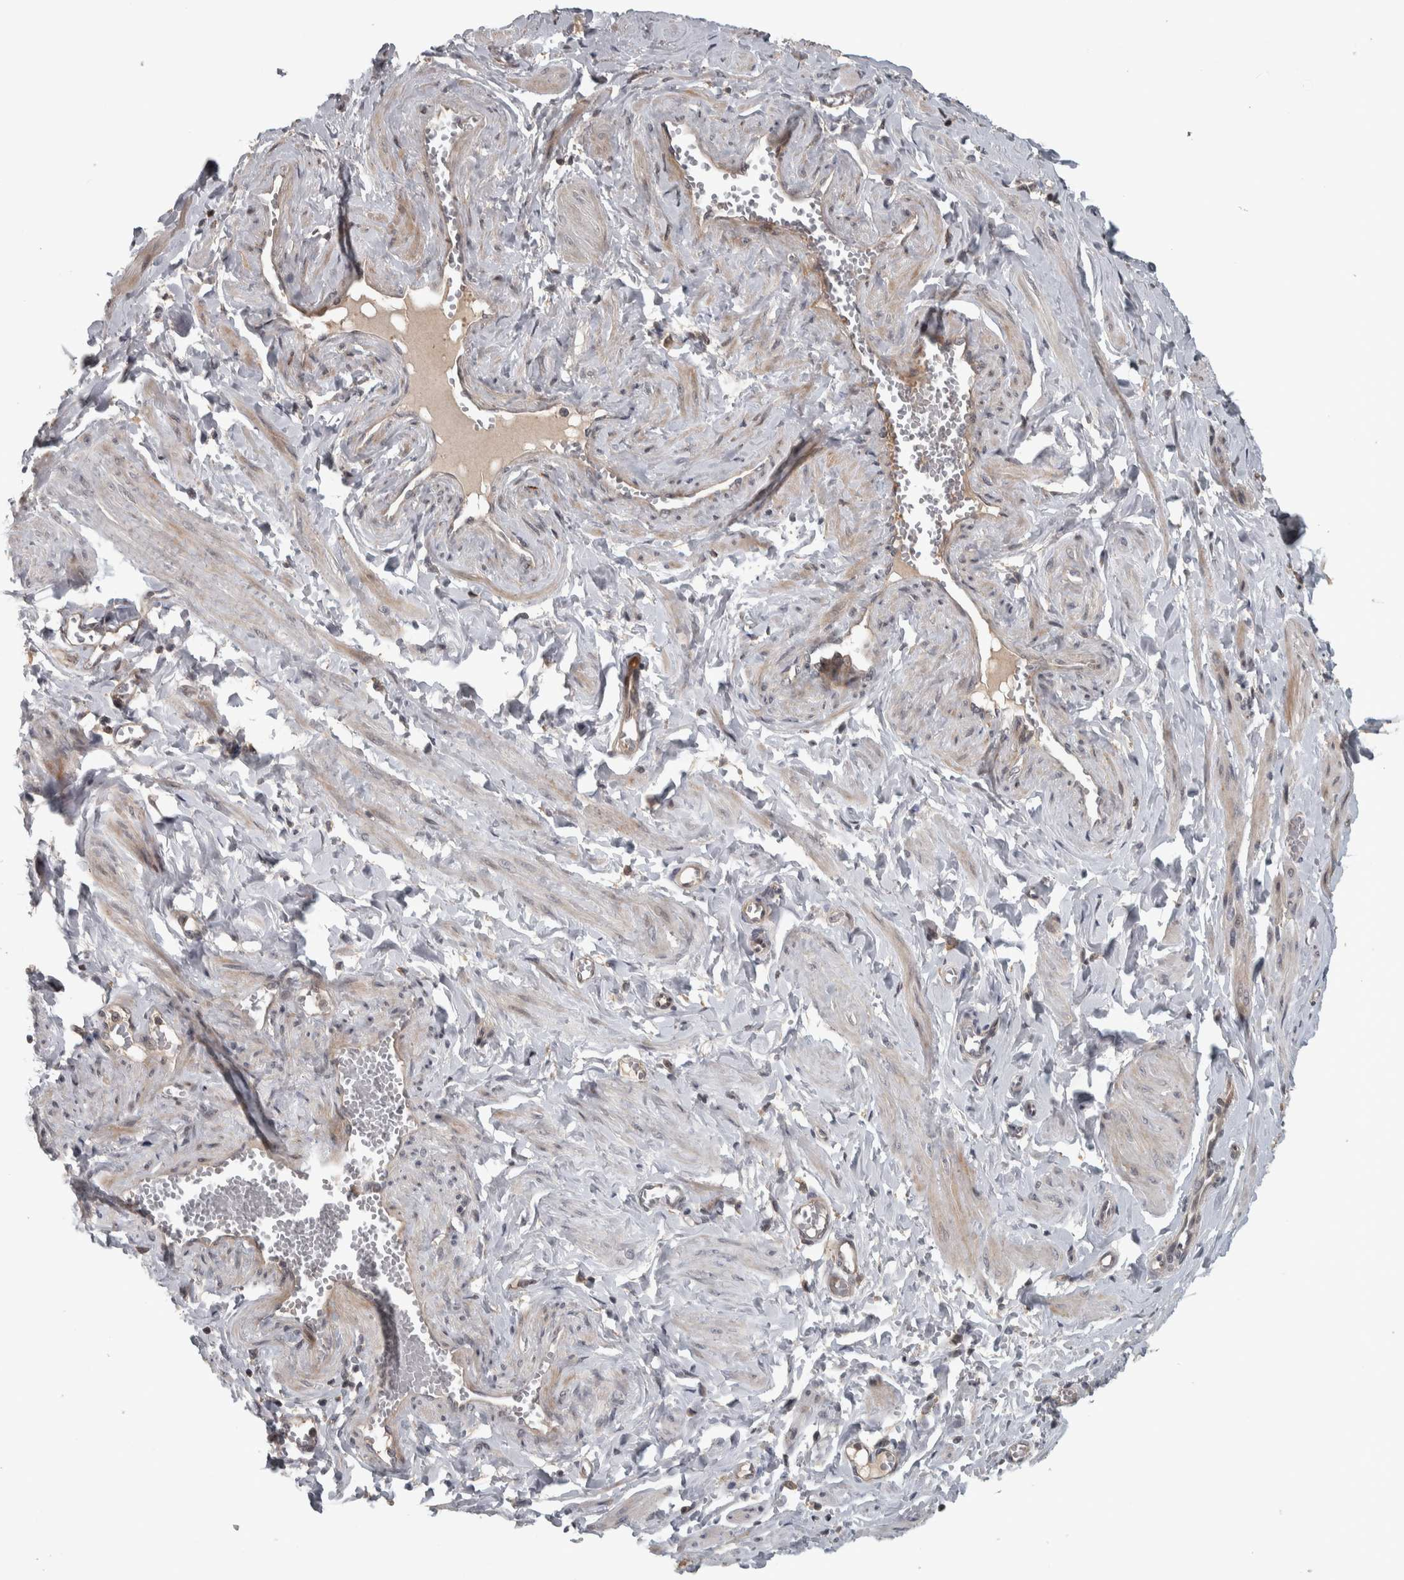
{"staining": {"intensity": "moderate", "quantity": ">75%", "location": "cytoplasmic/membranous"}, "tissue": "adipose tissue", "cell_type": "Adipocytes", "image_type": "normal", "snomed": [{"axis": "morphology", "description": "Normal tissue, NOS"}, {"axis": "topography", "description": "Vascular tissue"}, {"axis": "topography", "description": "Fallopian tube"}, {"axis": "topography", "description": "Ovary"}], "caption": "IHC micrograph of normal human adipose tissue stained for a protein (brown), which reveals medium levels of moderate cytoplasmic/membranous staining in approximately >75% of adipocytes.", "gene": "ERAL1", "patient": {"sex": "female", "age": 67}}